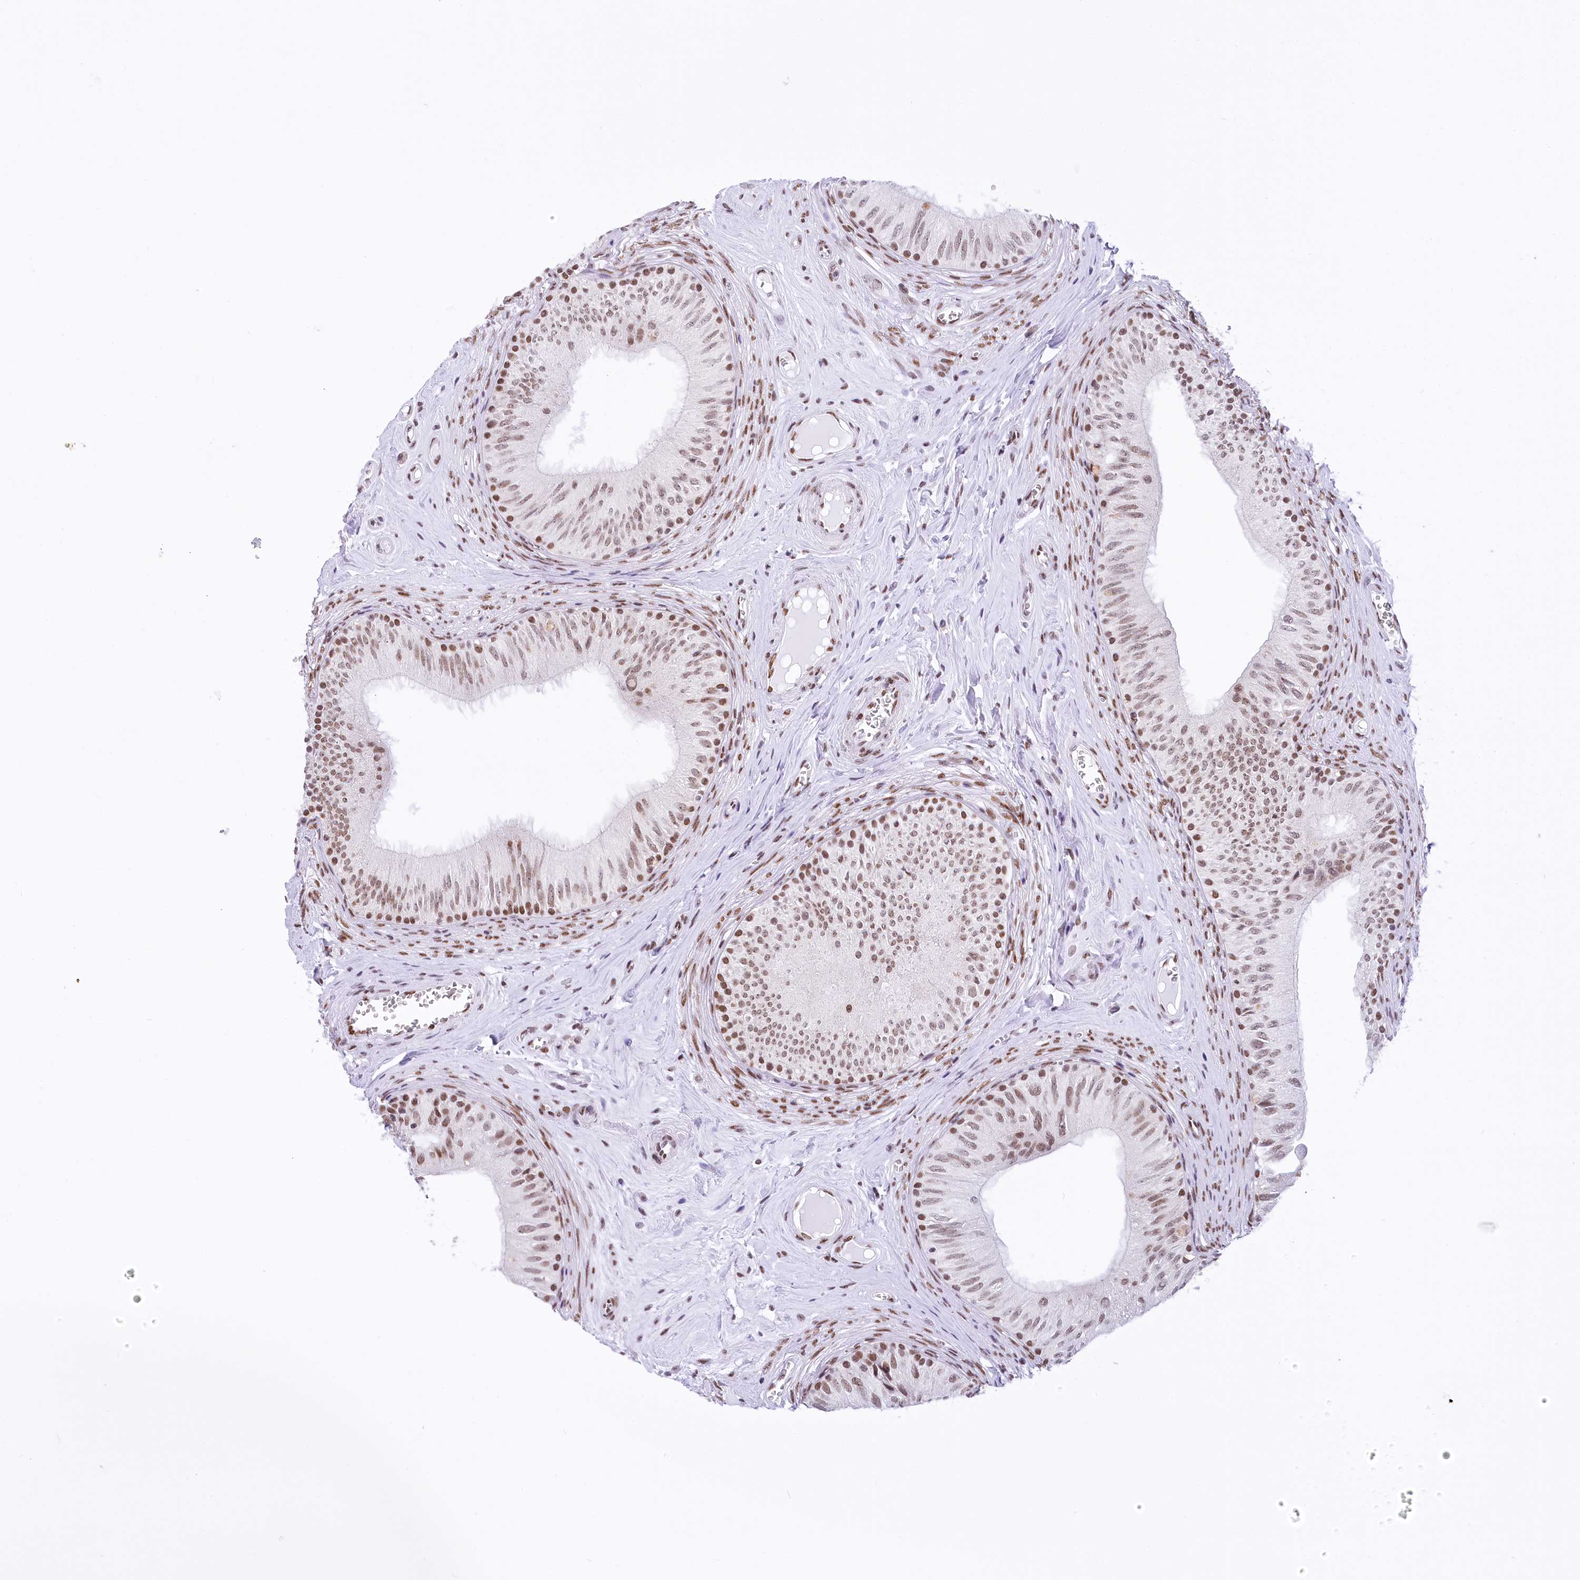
{"staining": {"intensity": "moderate", "quantity": ">75%", "location": "nuclear"}, "tissue": "epididymis", "cell_type": "Glandular cells", "image_type": "normal", "snomed": [{"axis": "morphology", "description": "Normal tissue, NOS"}, {"axis": "topography", "description": "Epididymis"}], "caption": "Immunohistochemical staining of unremarkable epididymis exhibits medium levels of moderate nuclear expression in about >75% of glandular cells.", "gene": "HNRNPA0", "patient": {"sex": "male", "age": 46}}